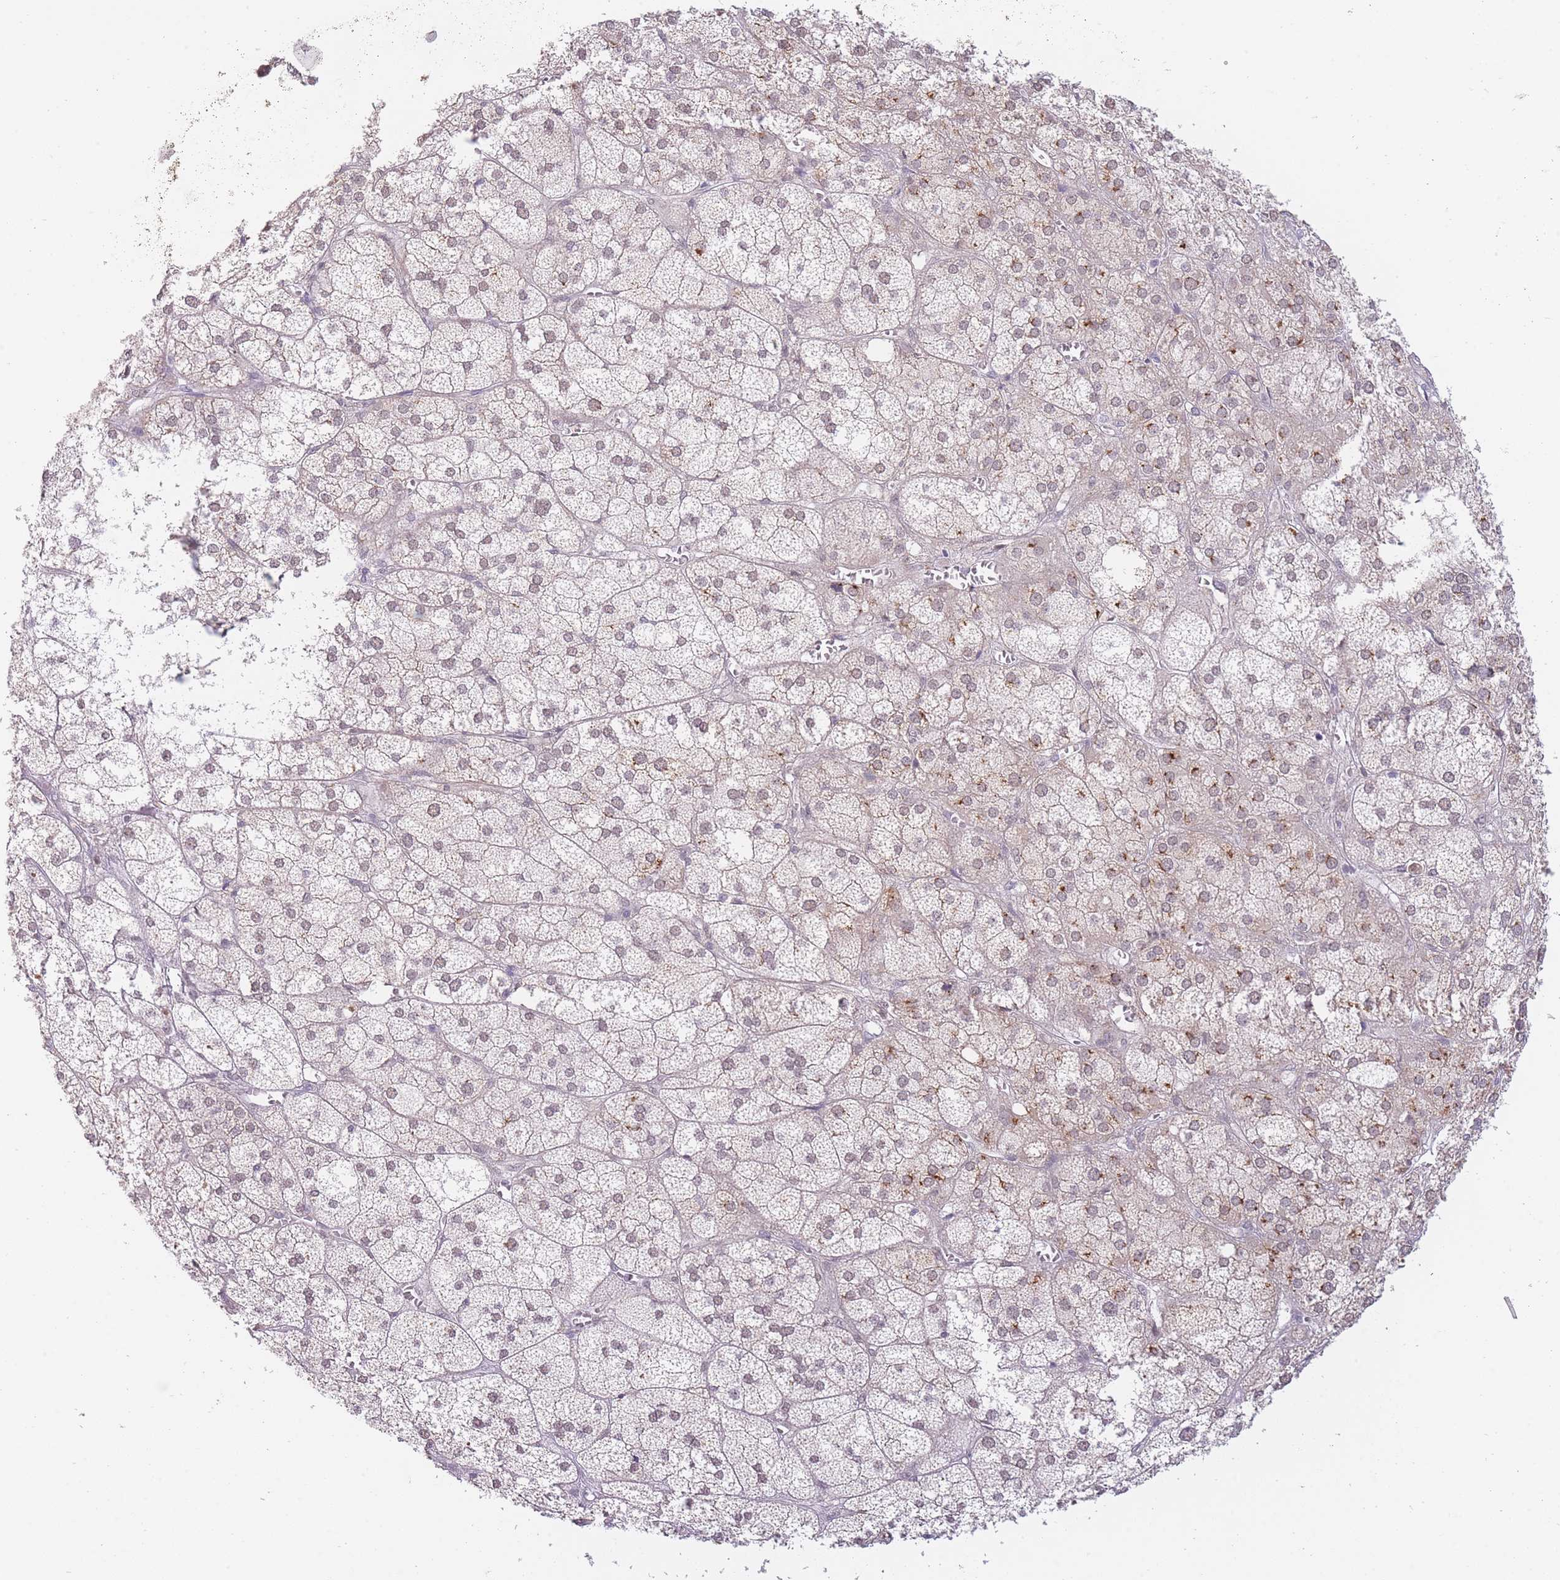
{"staining": {"intensity": "weak", "quantity": "25%-75%", "location": "cytoplasmic/membranous,nuclear"}, "tissue": "adrenal gland", "cell_type": "Glandular cells", "image_type": "normal", "snomed": [{"axis": "morphology", "description": "Normal tissue, NOS"}, {"axis": "topography", "description": "Adrenal gland"}], "caption": "Adrenal gland stained with DAB (3,3'-diaminobenzidine) immunohistochemistry displays low levels of weak cytoplasmic/membranous,nuclear staining in about 25%-75% of glandular cells.", "gene": "GOLGA6L1", "patient": {"sex": "female", "age": 61}}